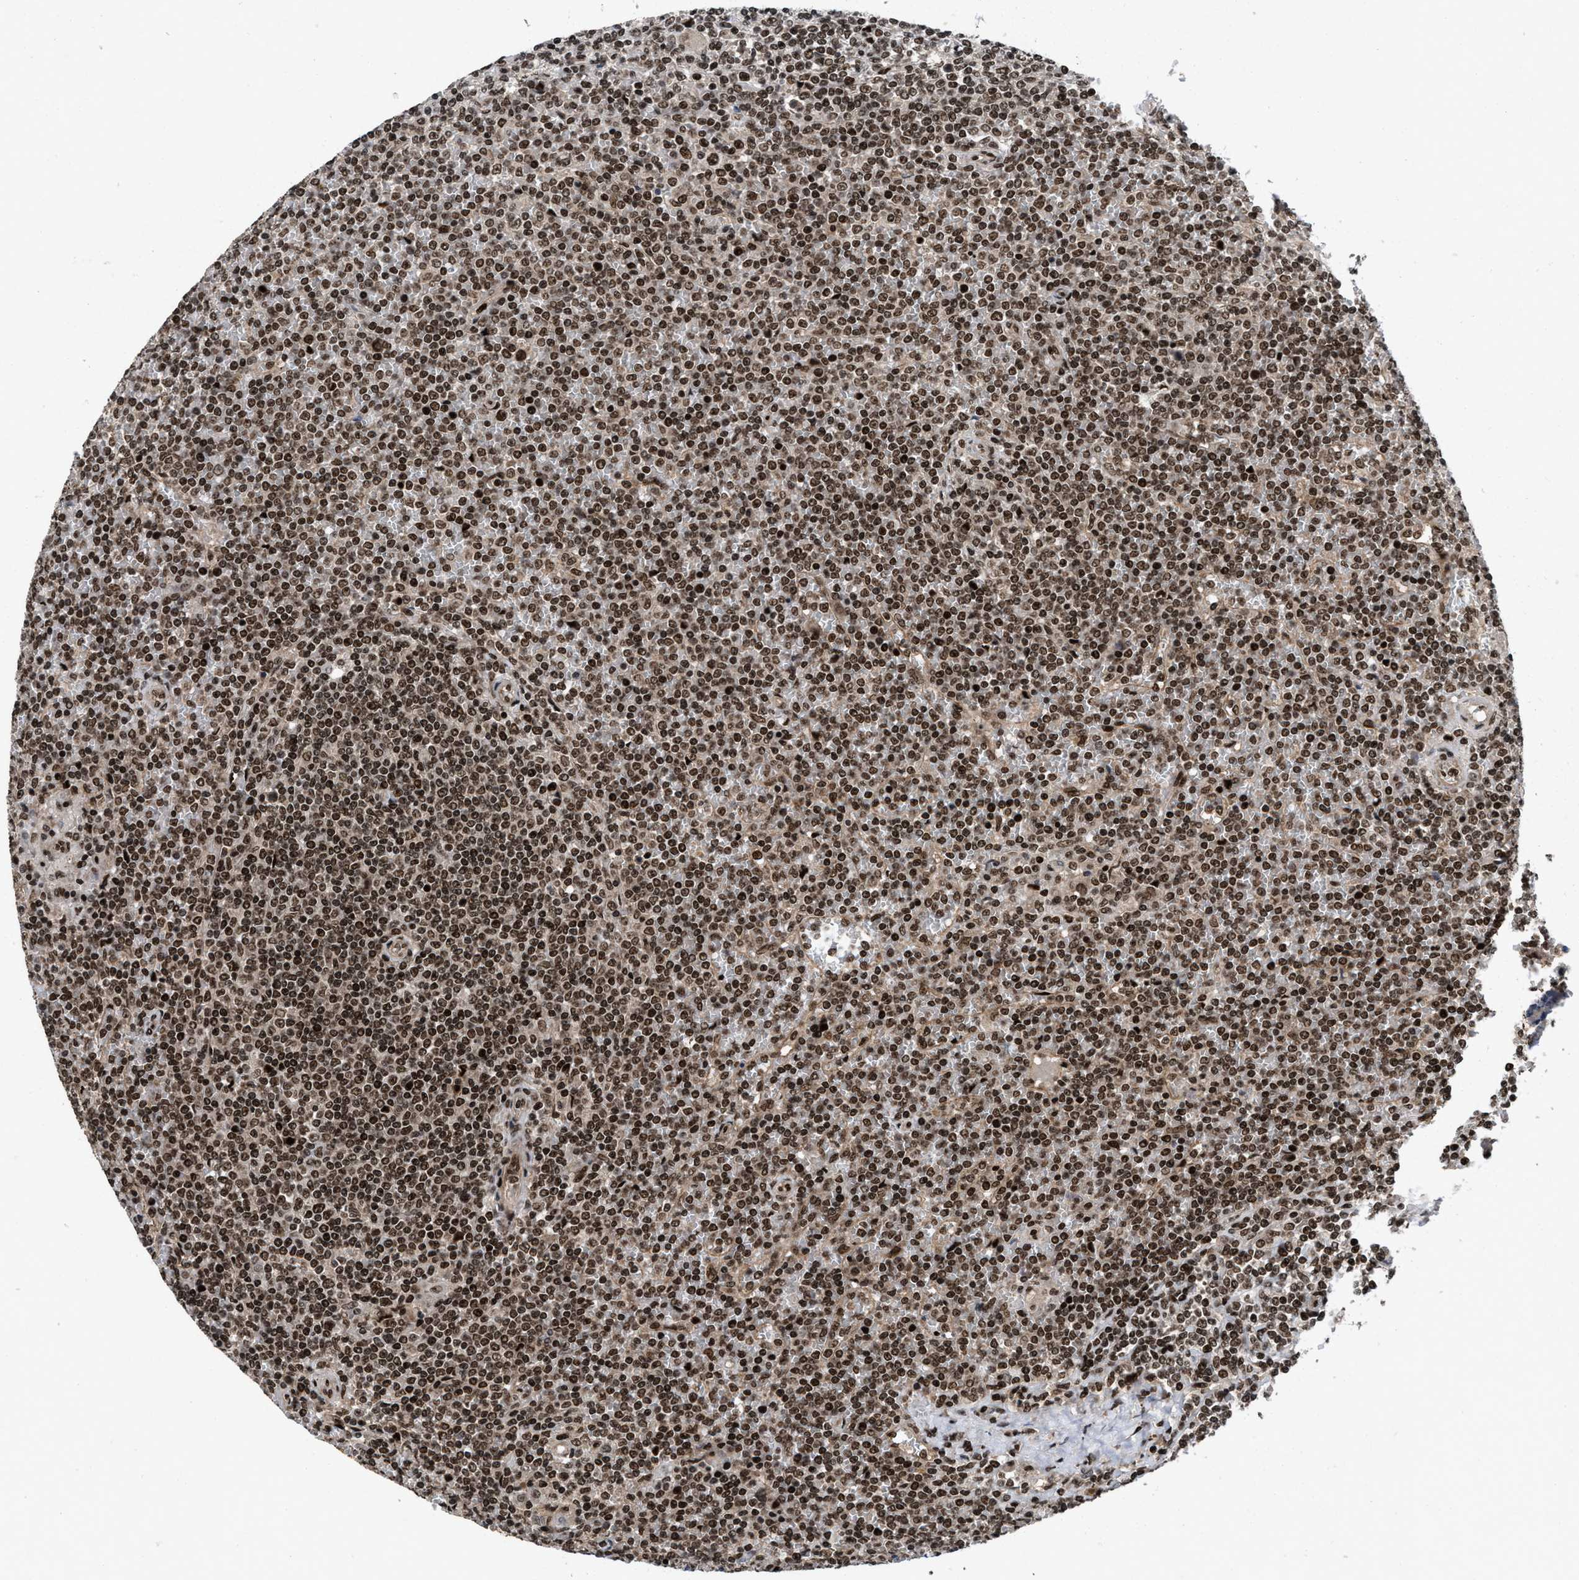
{"staining": {"intensity": "moderate", "quantity": ">75%", "location": "nuclear"}, "tissue": "lymphoma", "cell_type": "Tumor cells", "image_type": "cancer", "snomed": [{"axis": "morphology", "description": "Malignant lymphoma, non-Hodgkin's type, Low grade"}, {"axis": "topography", "description": "Spleen"}], "caption": "Immunohistochemical staining of low-grade malignant lymphoma, non-Hodgkin's type exhibits medium levels of moderate nuclear protein positivity in about >75% of tumor cells.", "gene": "WIZ", "patient": {"sex": "female", "age": 19}}